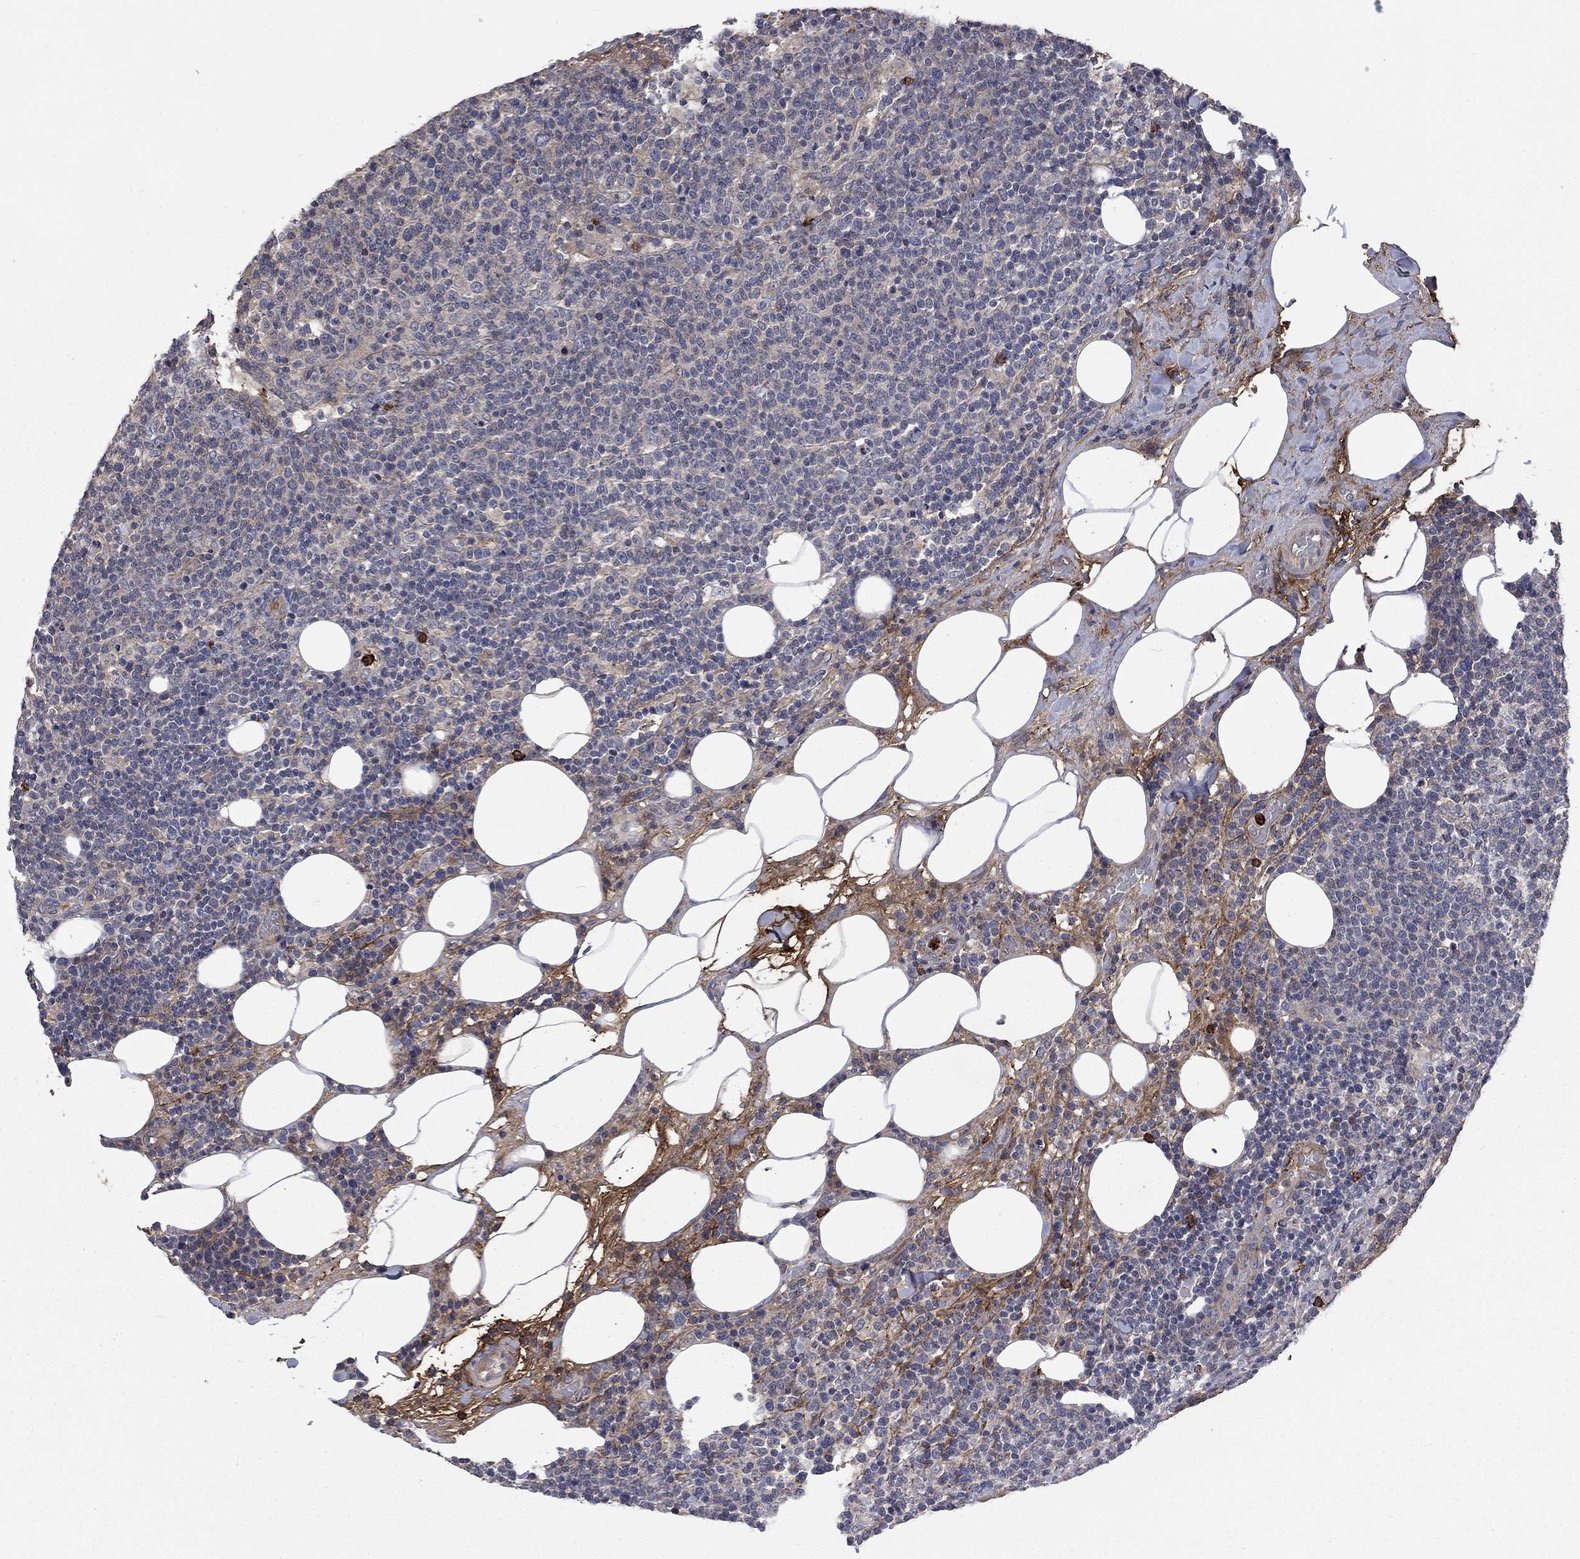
{"staining": {"intensity": "negative", "quantity": "none", "location": "none"}, "tissue": "lymphoma", "cell_type": "Tumor cells", "image_type": "cancer", "snomed": [{"axis": "morphology", "description": "Malignant lymphoma, non-Hodgkin's type, High grade"}, {"axis": "topography", "description": "Lymph node"}], "caption": "A photomicrograph of human high-grade malignant lymphoma, non-Hodgkin's type is negative for staining in tumor cells. Brightfield microscopy of immunohistochemistry (IHC) stained with DAB (3,3'-diaminobenzidine) (brown) and hematoxylin (blue), captured at high magnification.", "gene": "VCAN", "patient": {"sex": "male", "age": 61}}